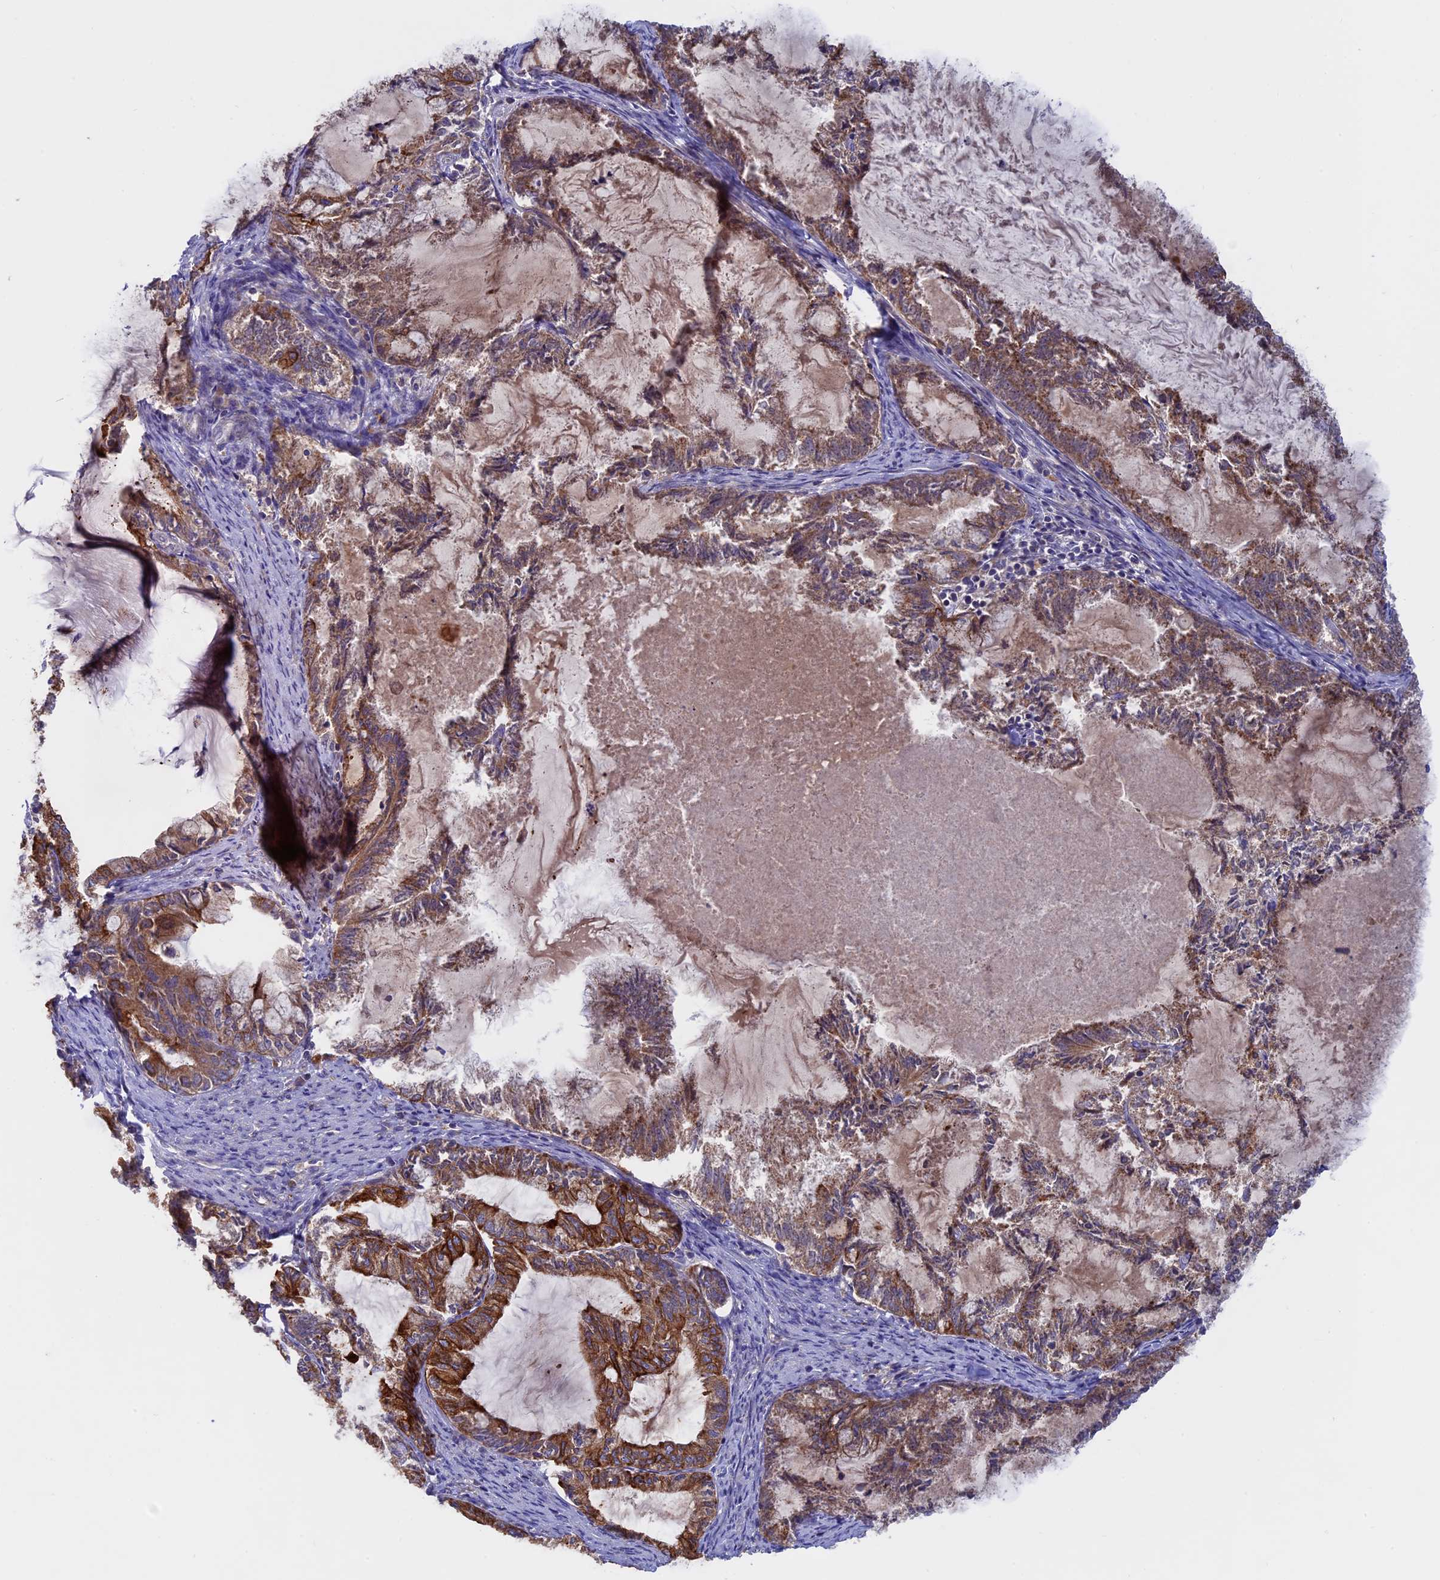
{"staining": {"intensity": "strong", "quantity": ">75%", "location": "cytoplasmic/membranous"}, "tissue": "endometrial cancer", "cell_type": "Tumor cells", "image_type": "cancer", "snomed": [{"axis": "morphology", "description": "Adenocarcinoma, NOS"}, {"axis": "topography", "description": "Endometrium"}], "caption": "Human endometrial adenocarcinoma stained with a brown dye shows strong cytoplasmic/membranous positive expression in approximately >75% of tumor cells.", "gene": "PTPN9", "patient": {"sex": "female", "age": 86}}